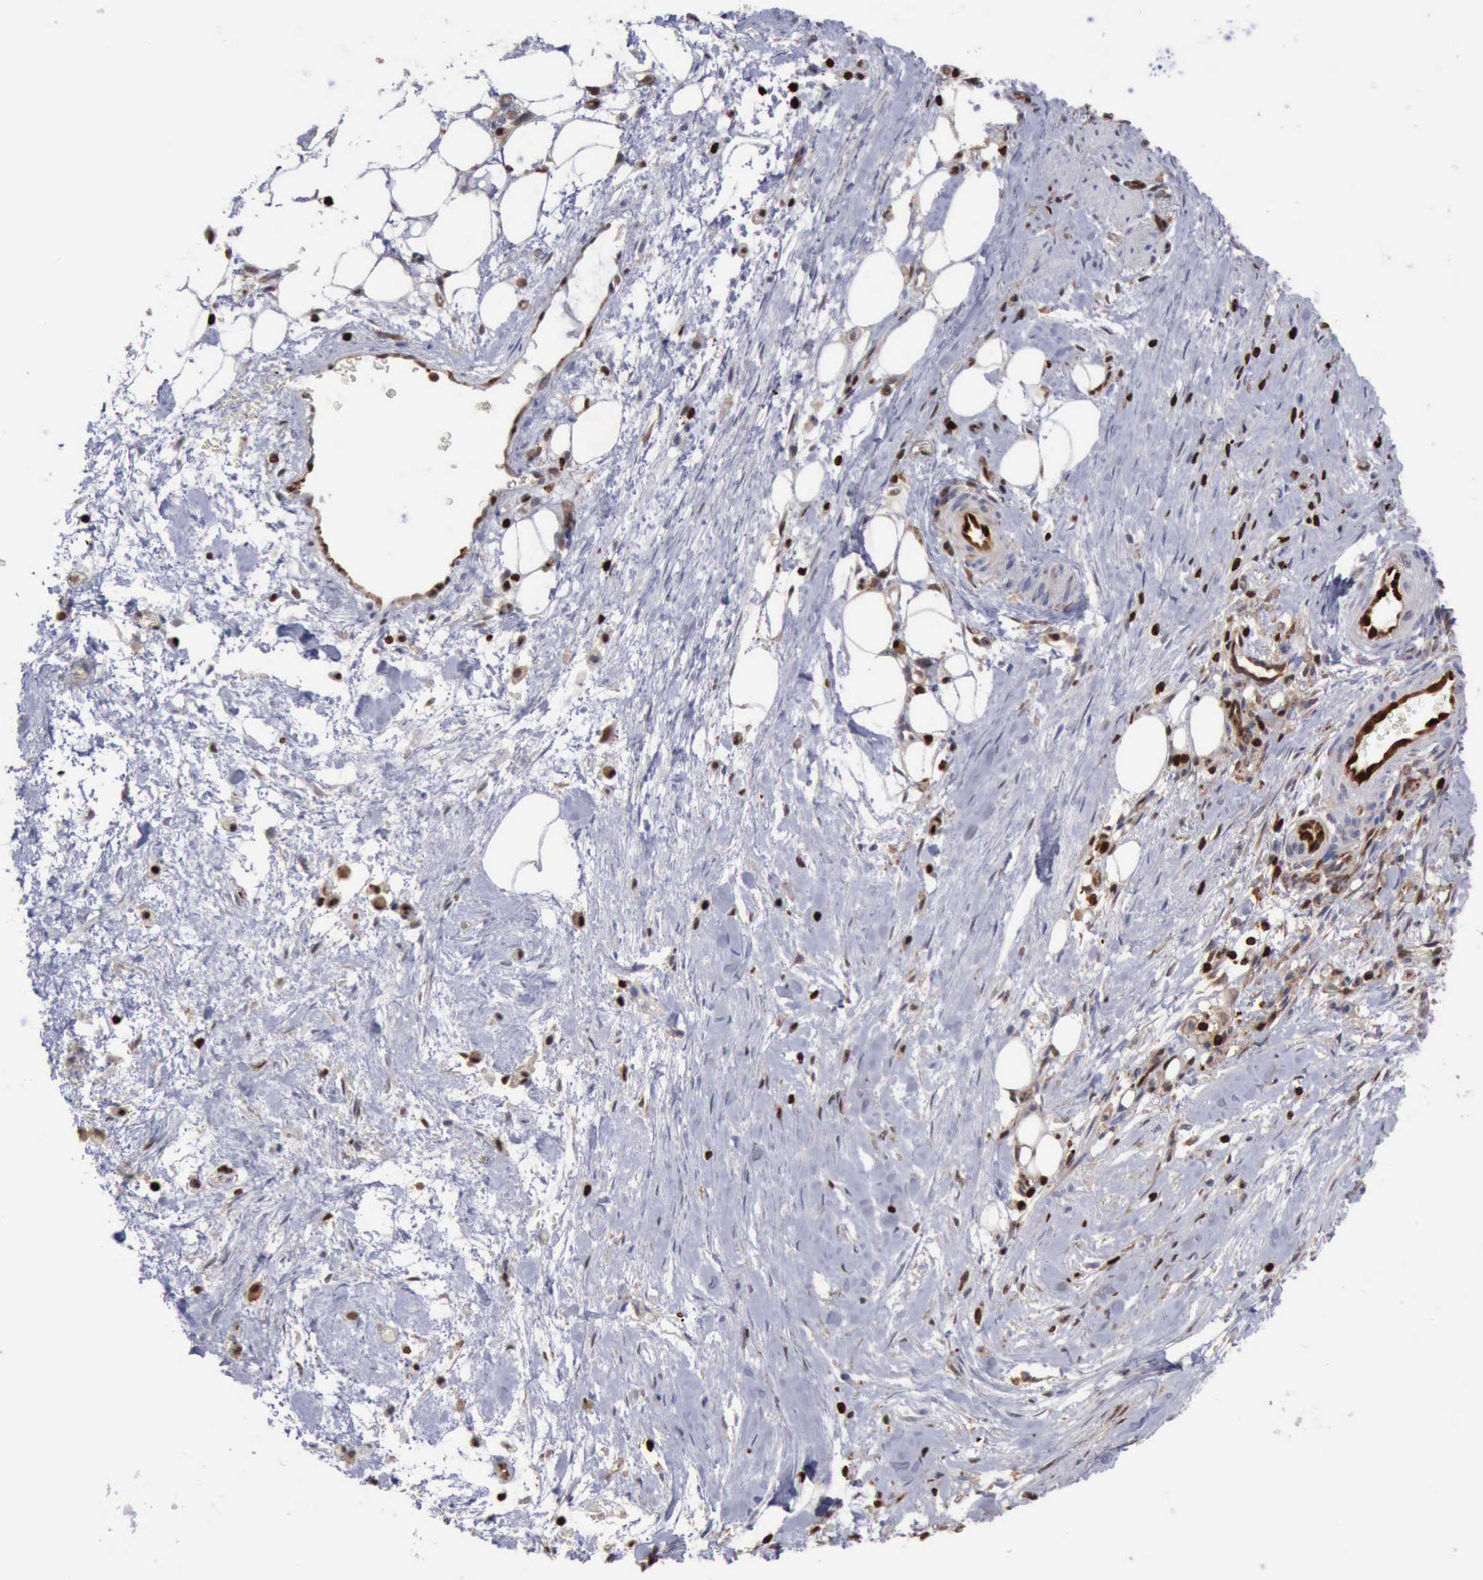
{"staining": {"intensity": "weak", "quantity": "25%-75%", "location": "cytoplasmic/membranous"}, "tissue": "pancreatic cancer", "cell_type": "Tumor cells", "image_type": "cancer", "snomed": [{"axis": "morphology", "description": "Adenocarcinoma, NOS"}, {"axis": "topography", "description": "Pancreas"}], "caption": "Immunohistochemistry image of neoplastic tissue: pancreatic cancer (adenocarcinoma) stained using IHC exhibits low levels of weak protein expression localized specifically in the cytoplasmic/membranous of tumor cells, appearing as a cytoplasmic/membranous brown color.", "gene": "PDCD4", "patient": {"sex": "male", "age": 79}}